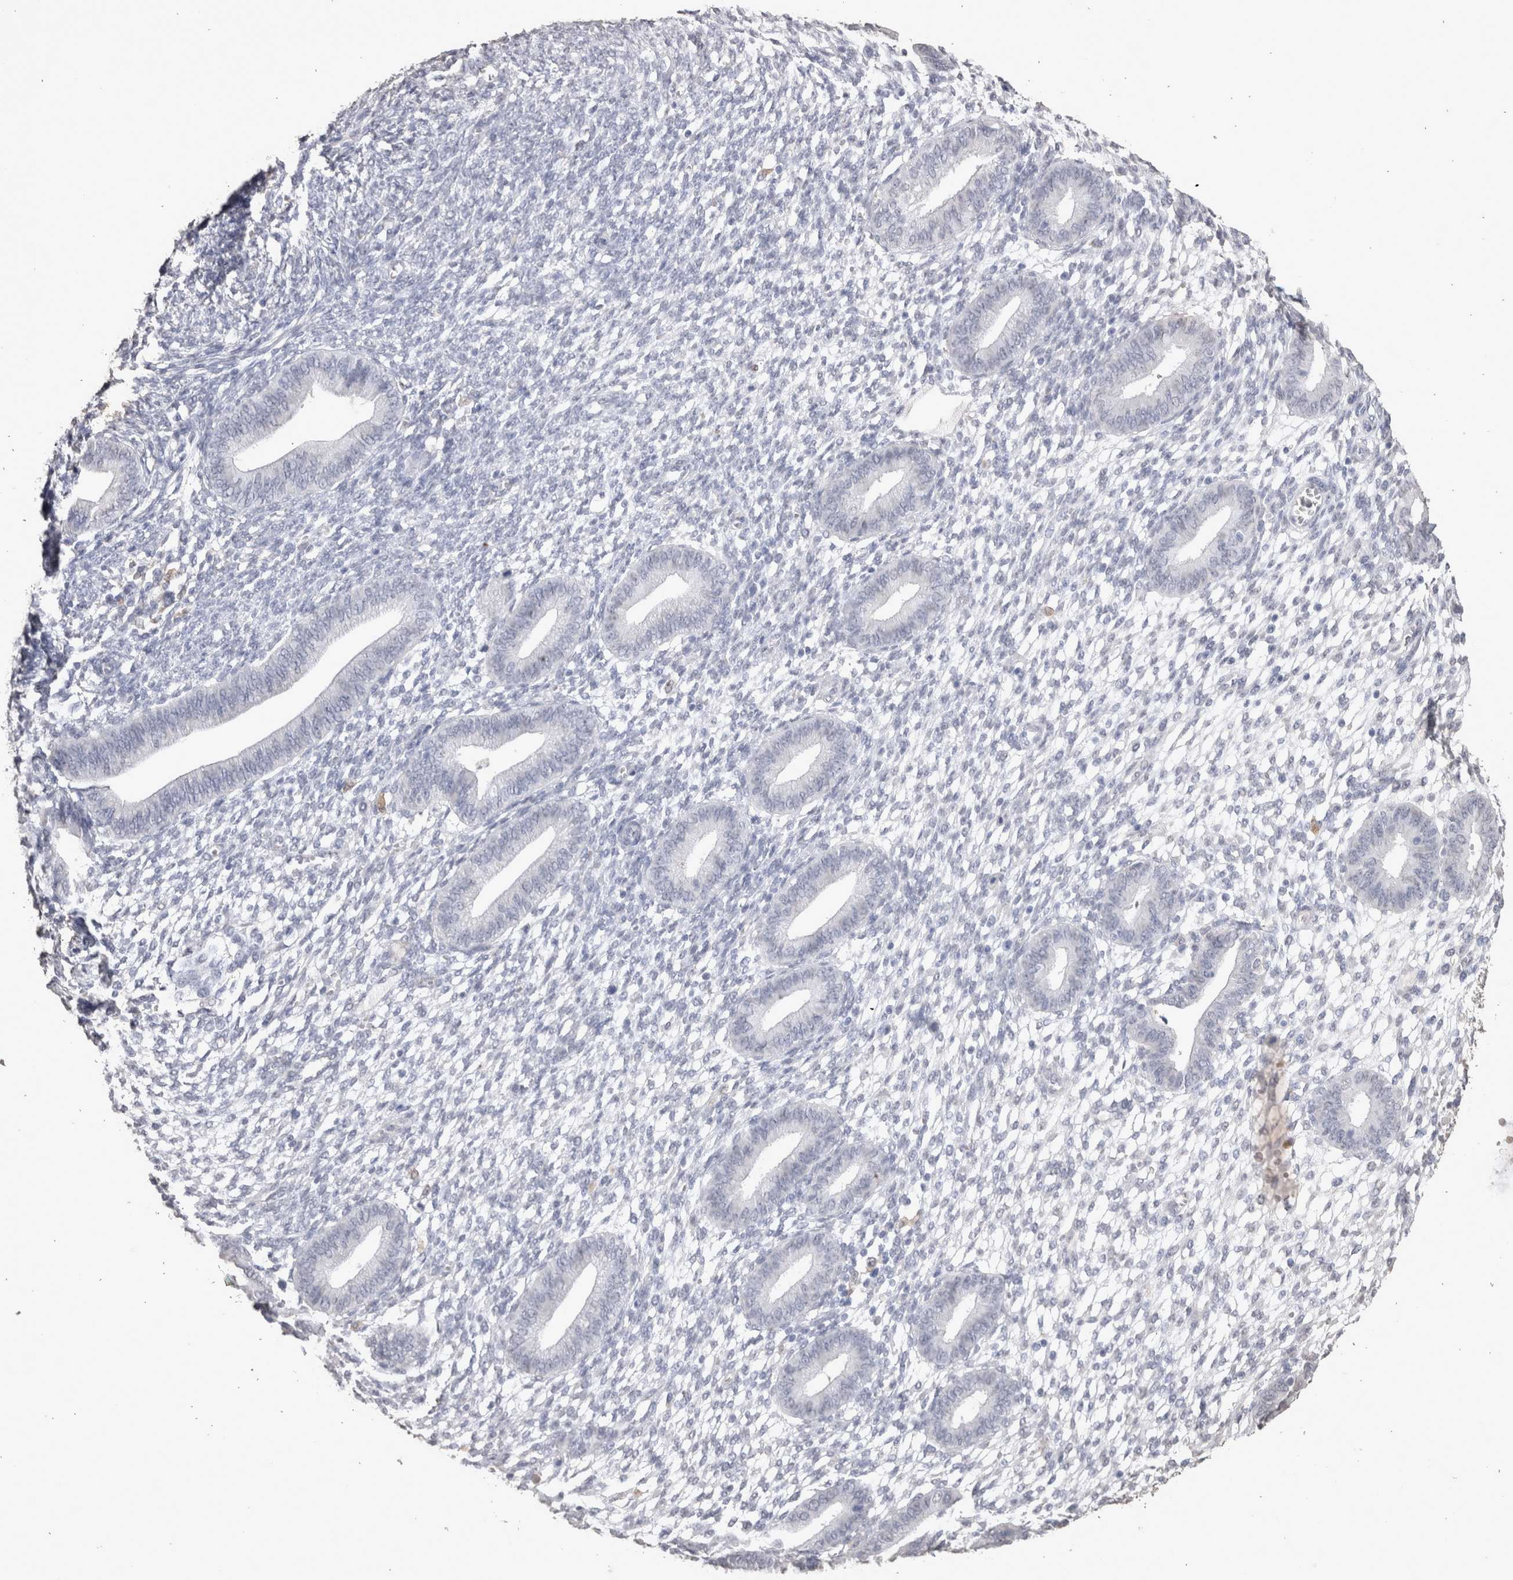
{"staining": {"intensity": "negative", "quantity": "none", "location": "none"}, "tissue": "endometrium", "cell_type": "Cells in endometrial stroma", "image_type": "normal", "snomed": [{"axis": "morphology", "description": "Normal tissue, NOS"}, {"axis": "topography", "description": "Endometrium"}], "caption": "Cells in endometrial stroma show no significant protein positivity in normal endometrium. (DAB IHC visualized using brightfield microscopy, high magnification).", "gene": "LGALS2", "patient": {"sex": "female", "age": 46}}